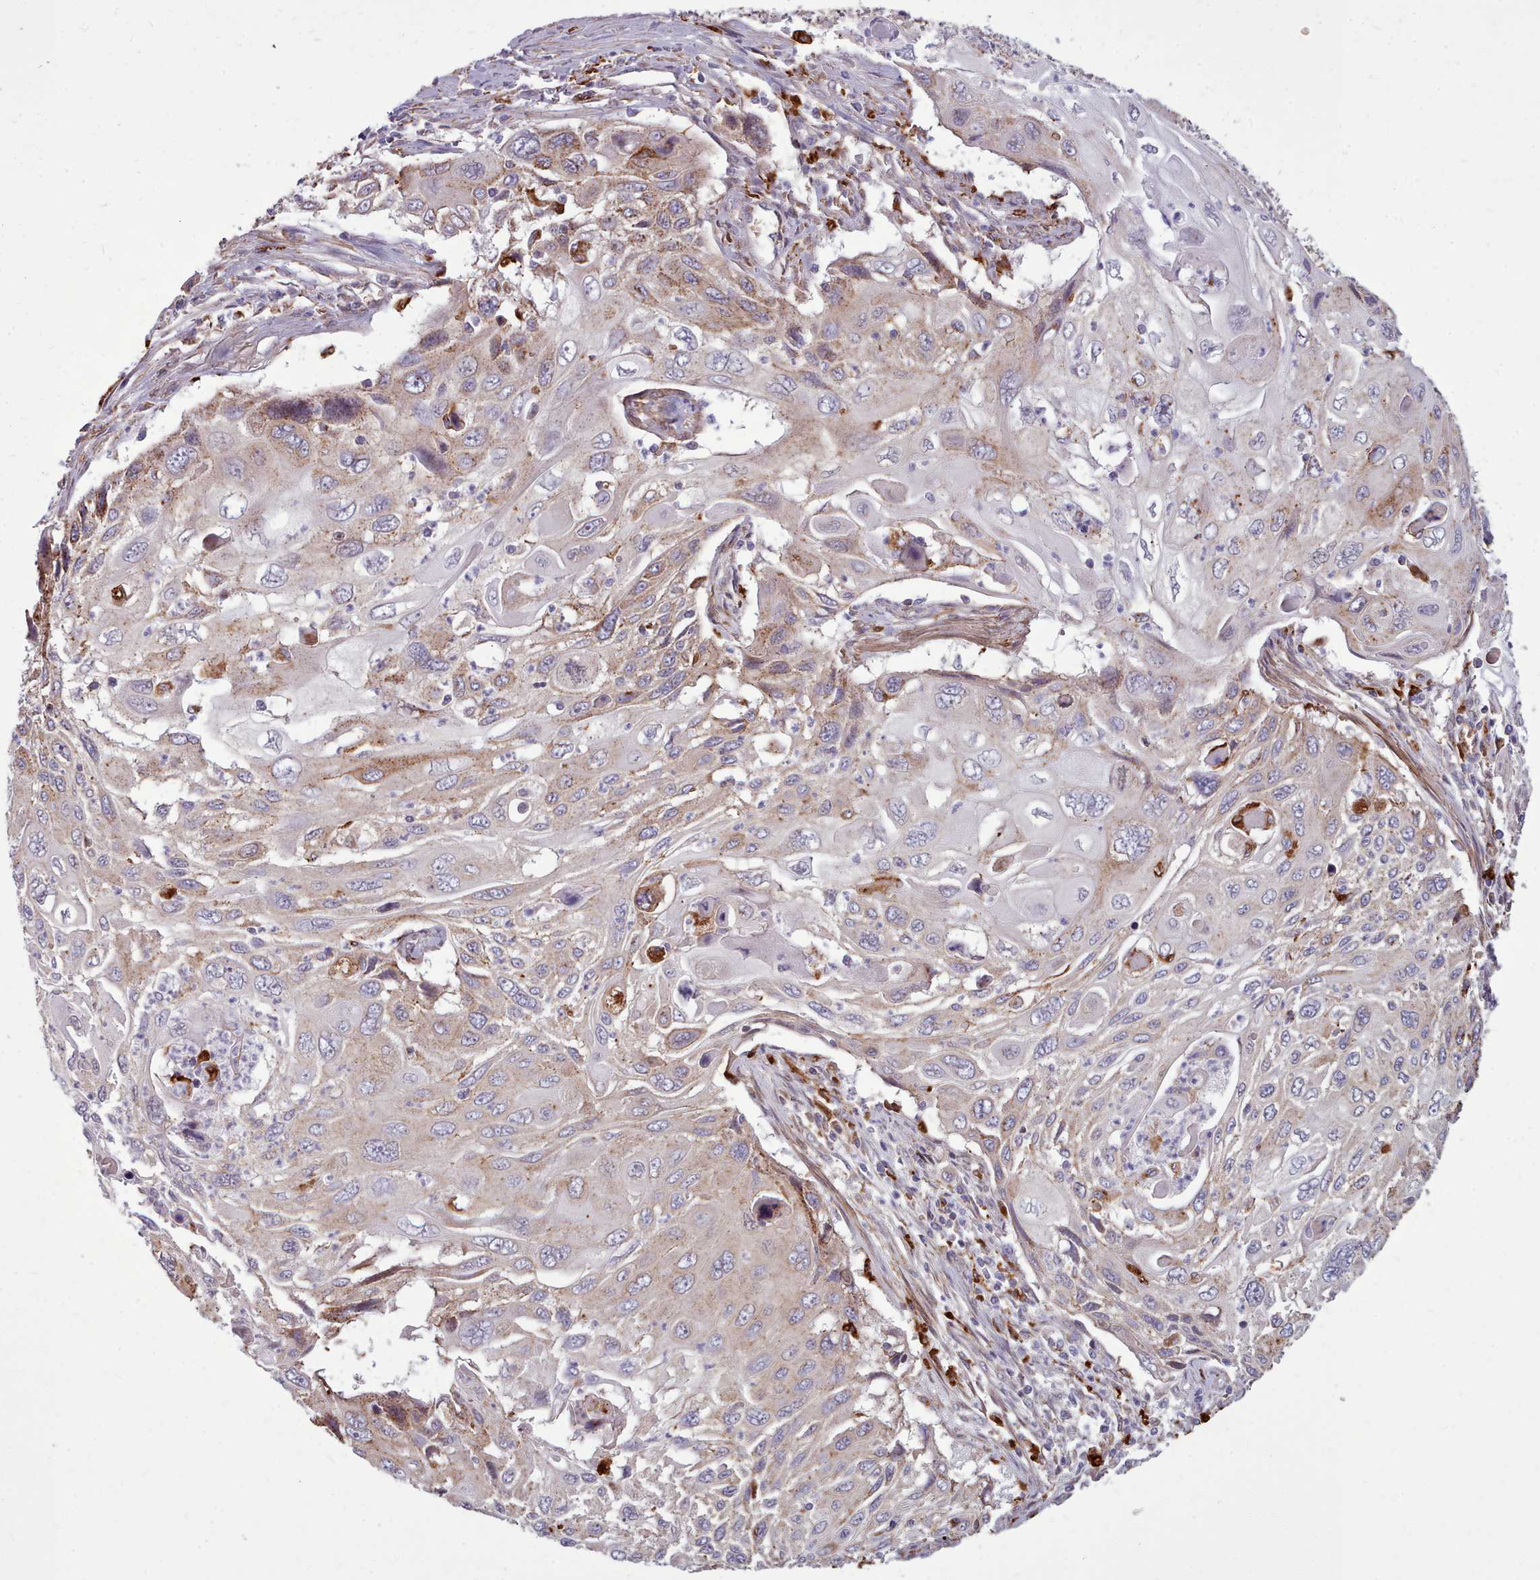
{"staining": {"intensity": "moderate", "quantity": "<25%", "location": "cytoplasmic/membranous"}, "tissue": "cervical cancer", "cell_type": "Tumor cells", "image_type": "cancer", "snomed": [{"axis": "morphology", "description": "Squamous cell carcinoma, NOS"}, {"axis": "topography", "description": "Cervix"}], "caption": "Moderate cytoplasmic/membranous protein expression is identified in approximately <25% of tumor cells in cervical cancer (squamous cell carcinoma). (DAB (3,3'-diaminobenzidine) = brown stain, brightfield microscopy at high magnification).", "gene": "PACSIN3", "patient": {"sex": "female", "age": 70}}